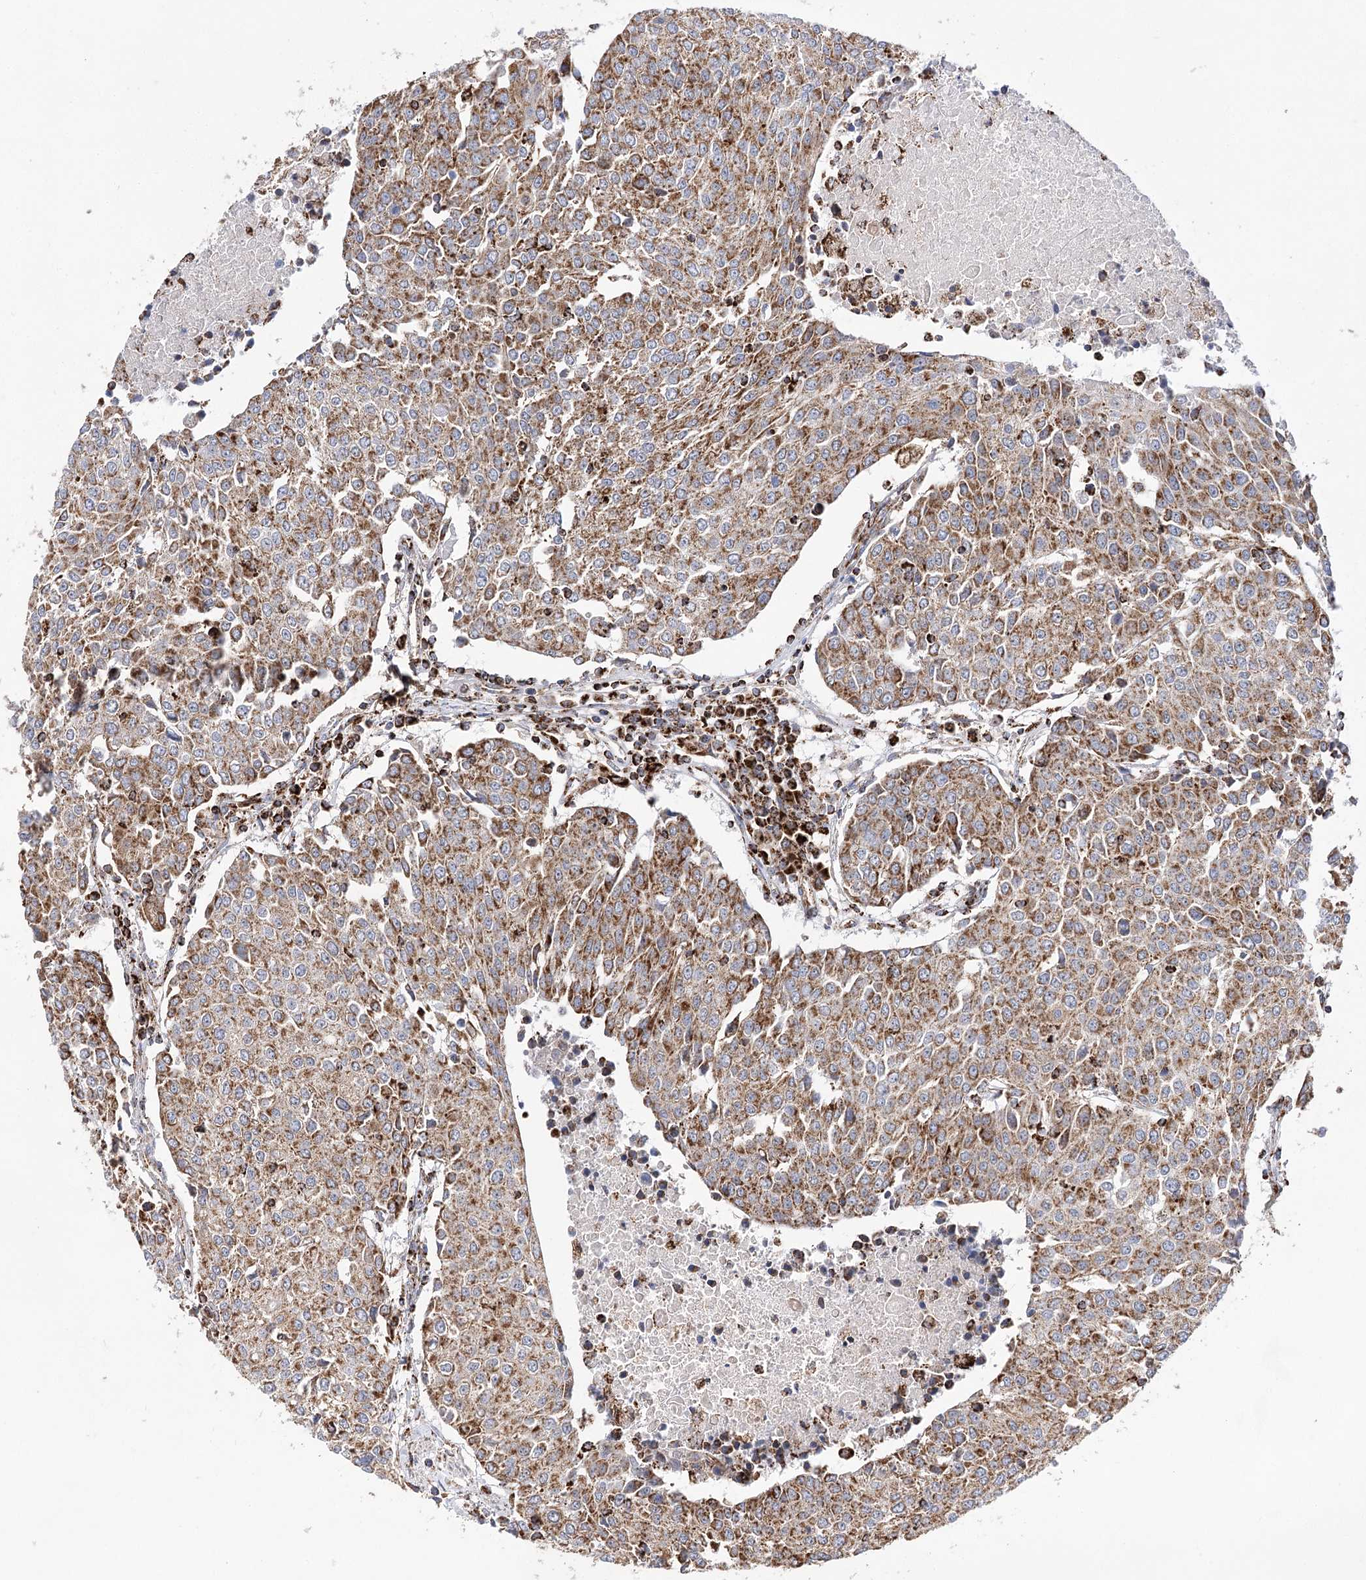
{"staining": {"intensity": "moderate", "quantity": ">75%", "location": "cytoplasmic/membranous"}, "tissue": "urothelial cancer", "cell_type": "Tumor cells", "image_type": "cancer", "snomed": [{"axis": "morphology", "description": "Urothelial carcinoma, High grade"}, {"axis": "topography", "description": "Urinary bladder"}], "caption": "High-power microscopy captured an immunohistochemistry (IHC) histopathology image of urothelial cancer, revealing moderate cytoplasmic/membranous positivity in approximately >75% of tumor cells.", "gene": "NADK2", "patient": {"sex": "female", "age": 85}}